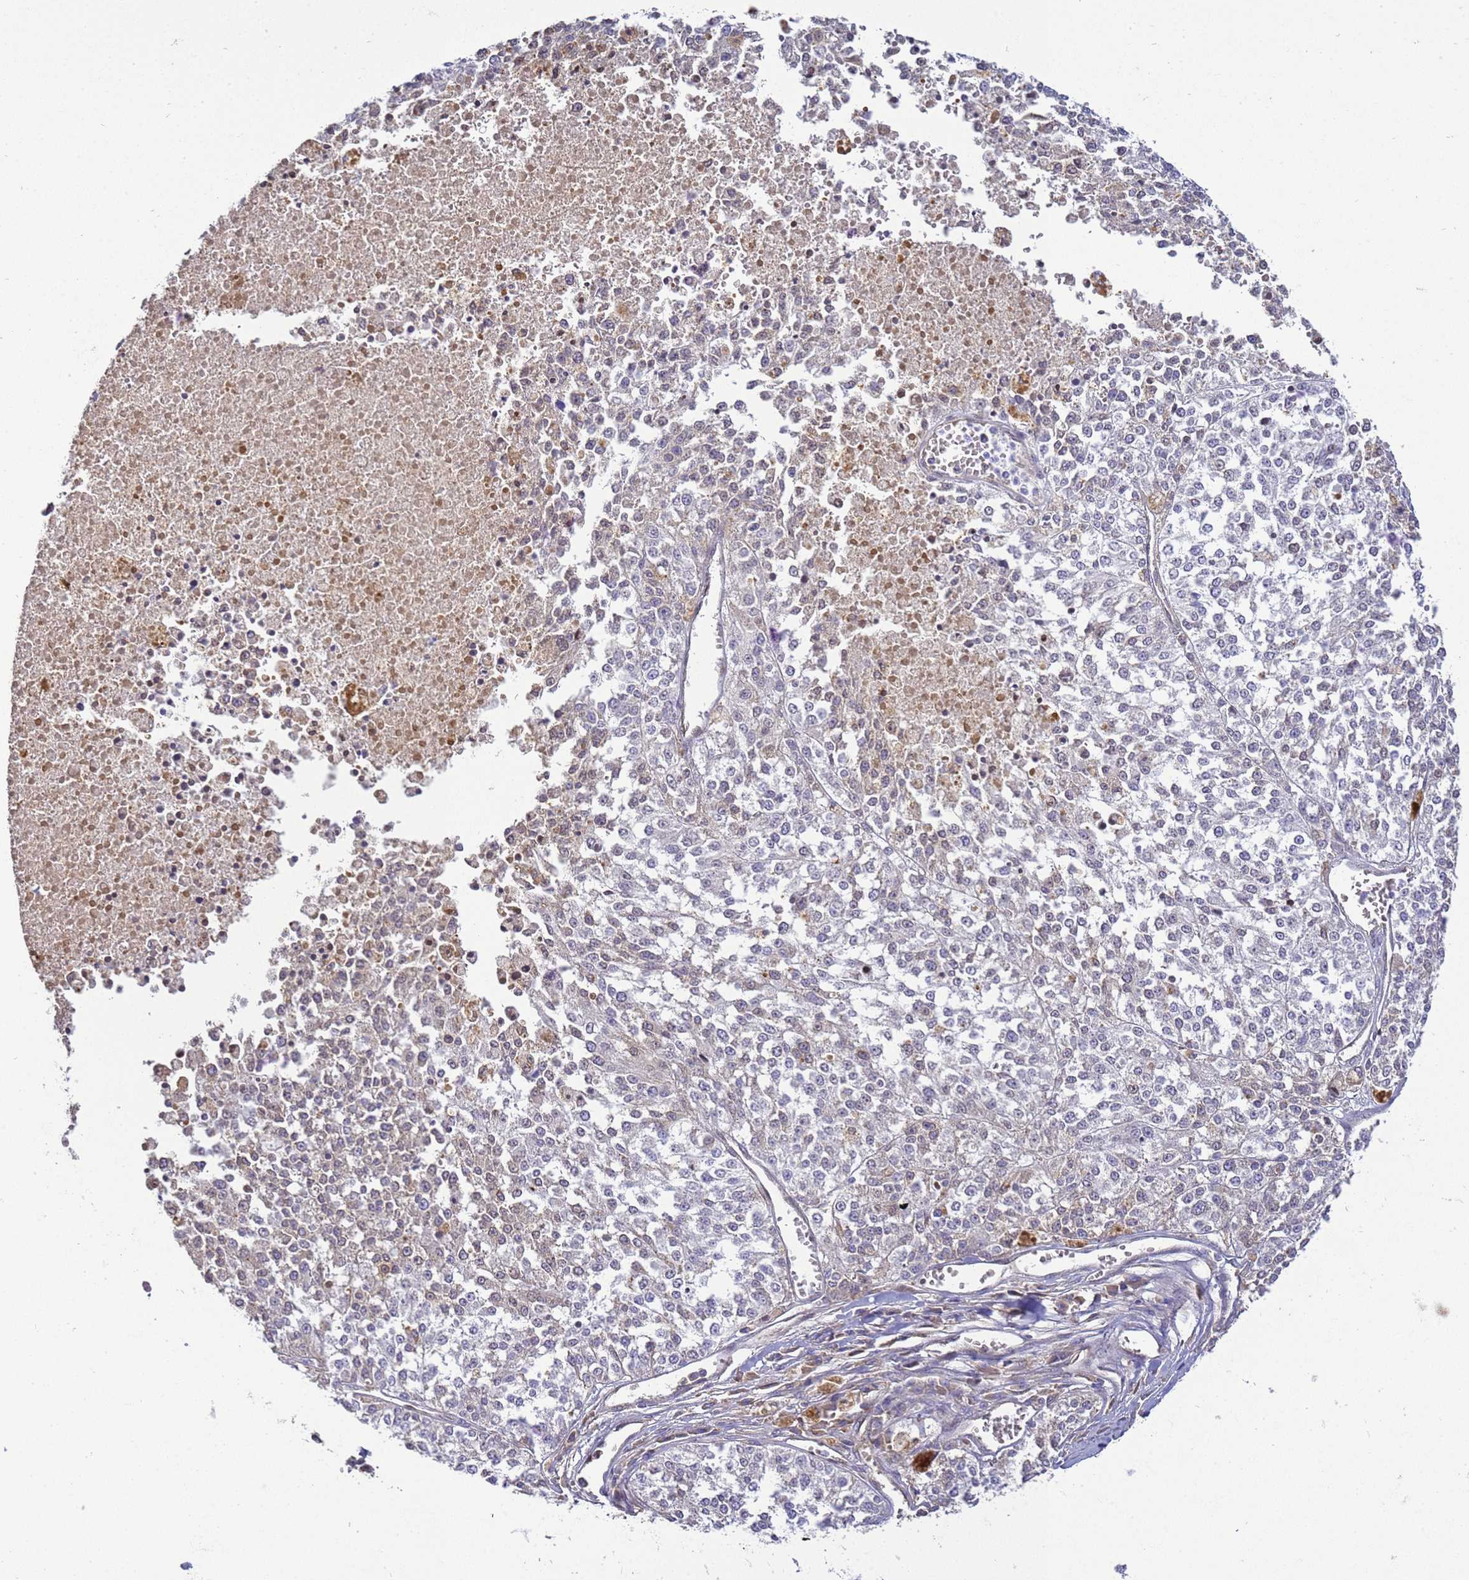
{"staining": {"intensity": "negative", "quantity": "none", "location": "none"}, "tissue": "melanoma", "cell_type": "Tumor cells", "image_type": "cancer", "snomed": [{"axis": "morphology", "description": "Malignant melanoma, NOS"}, {"axis": "topography", "description": "Skin"}], "caption": "Tumor cells show no significant expression in malignant melanoma.", "gene": "TBCD", "patient": {"sex": "female", "age": 64}}